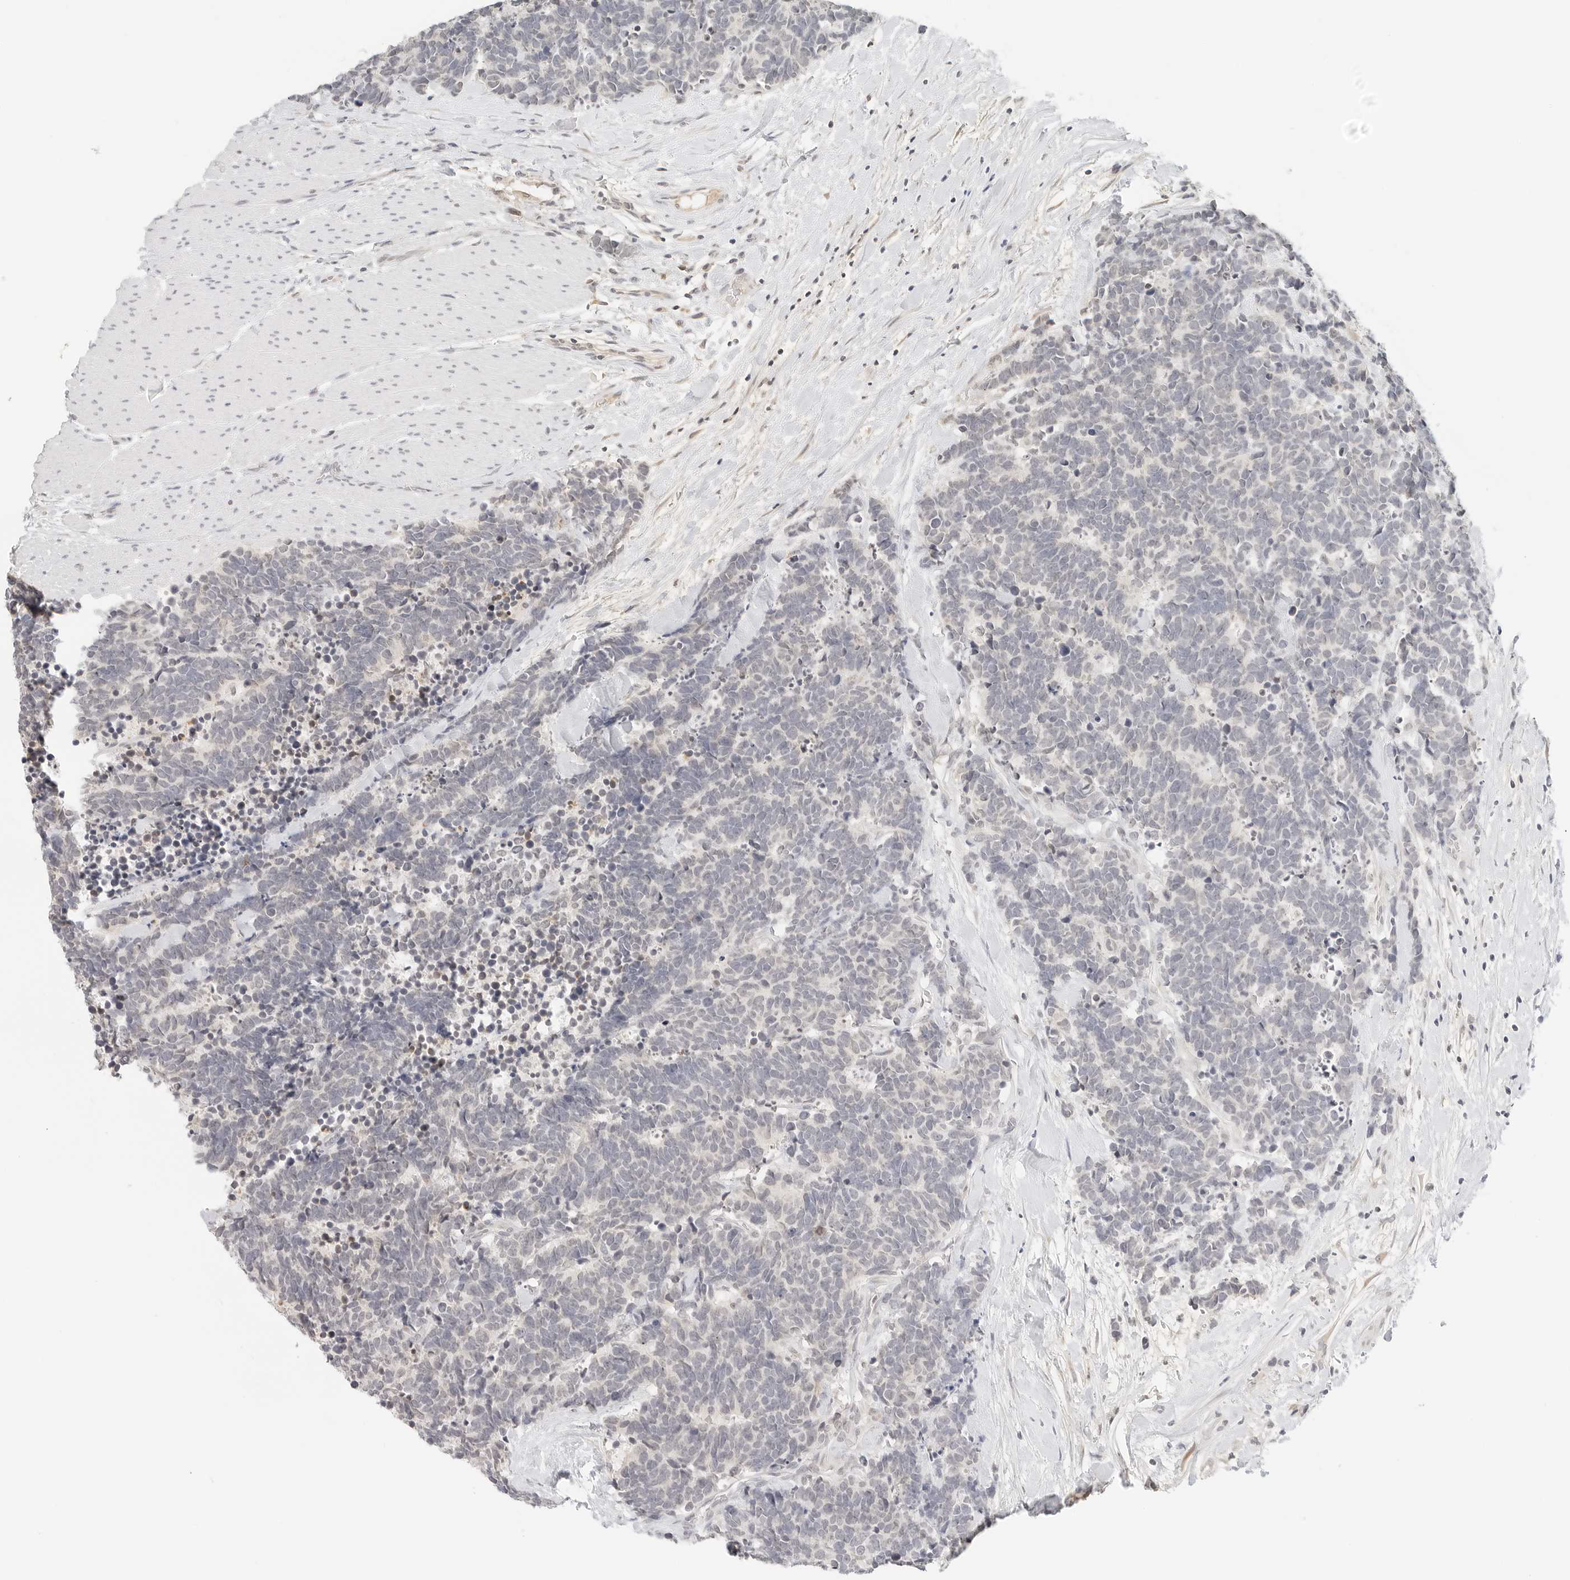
{"staining": {"intensity": "negative", "quantity": "none", "location": "none"}, "tissue": "carcinoid", "cell_type": "Tumor cells", "image_type": "cancer", "snomed": [{"axis": "morphology", "description": "Carcinoma, NOS"}, {"axis": "morphology", "description": "Carcinoid, malignant, NOS"}, {"axis": "topography", "description": "Urinary bladder"}], "caption": "This is an IHC histopathology image of human carcinoid (malignant). There is no positivity in tumor cells.", "gene": "NEO1", "patient": {"sex": "male", "age": 57}}